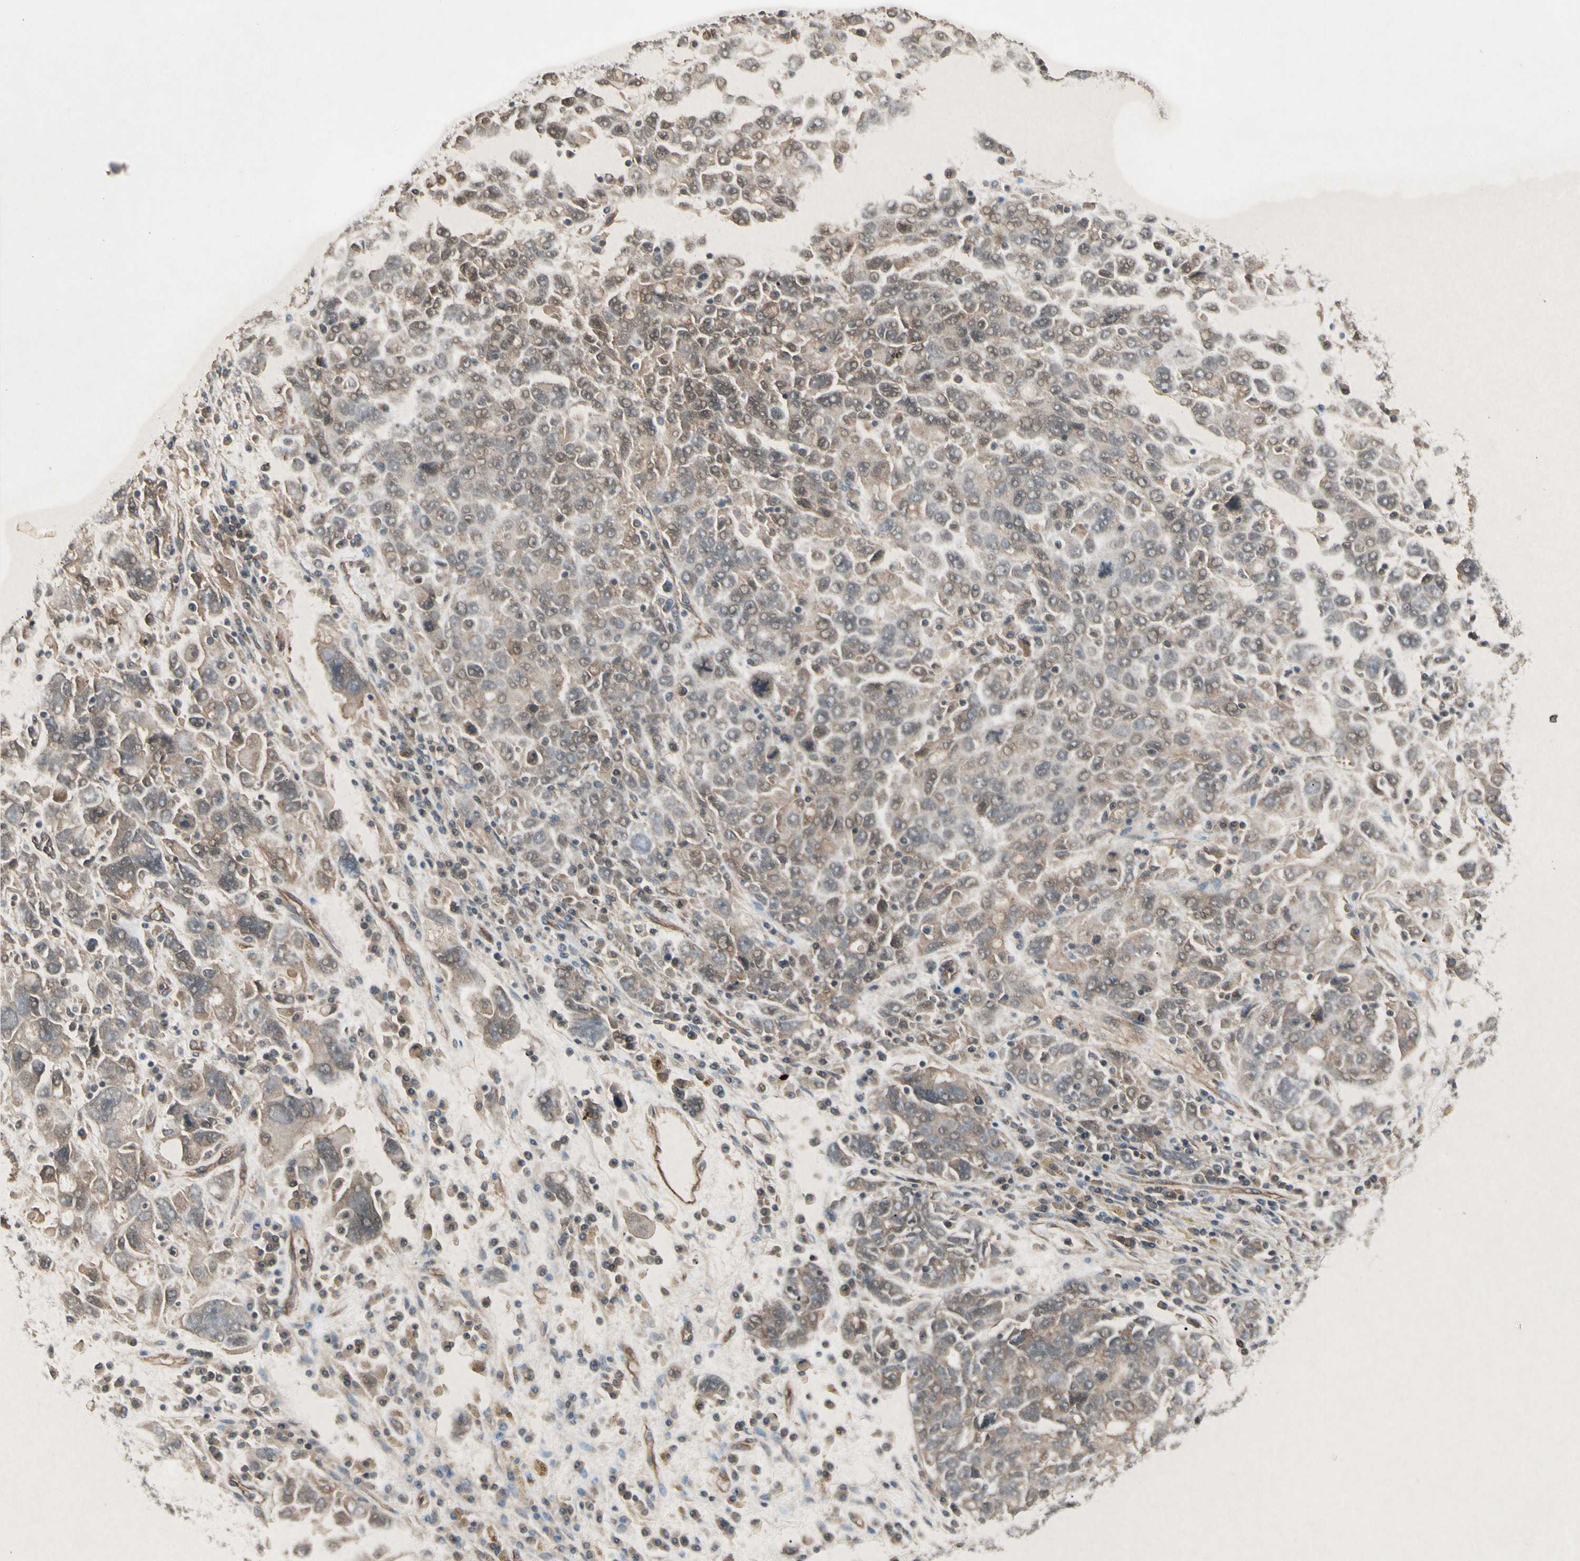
{"staining": {"intensity": "weak", "quantity": ">75%", "location": "cytoplasmic/membranous"}, "tissue": "ovarian cancer", "cell_type": "Tumor cells", "image_type": "cancer", "snomed": [{"axis": "morphology", "description": "Carcinoma, endometroid"}, {"axis": "topography", "description": "Ovary"}], "caption": "Immunohistochemistry (IHC) histopathology image of human ovarian cancer (endometroid carcinoma) stained for a protein (brown), which demonstrates low levels of weak cytoplasmic/membranous staining in approximately >75% of tumor cells.", "gene": "JAG1", "patient": {"sex": "female", "age": 62}}